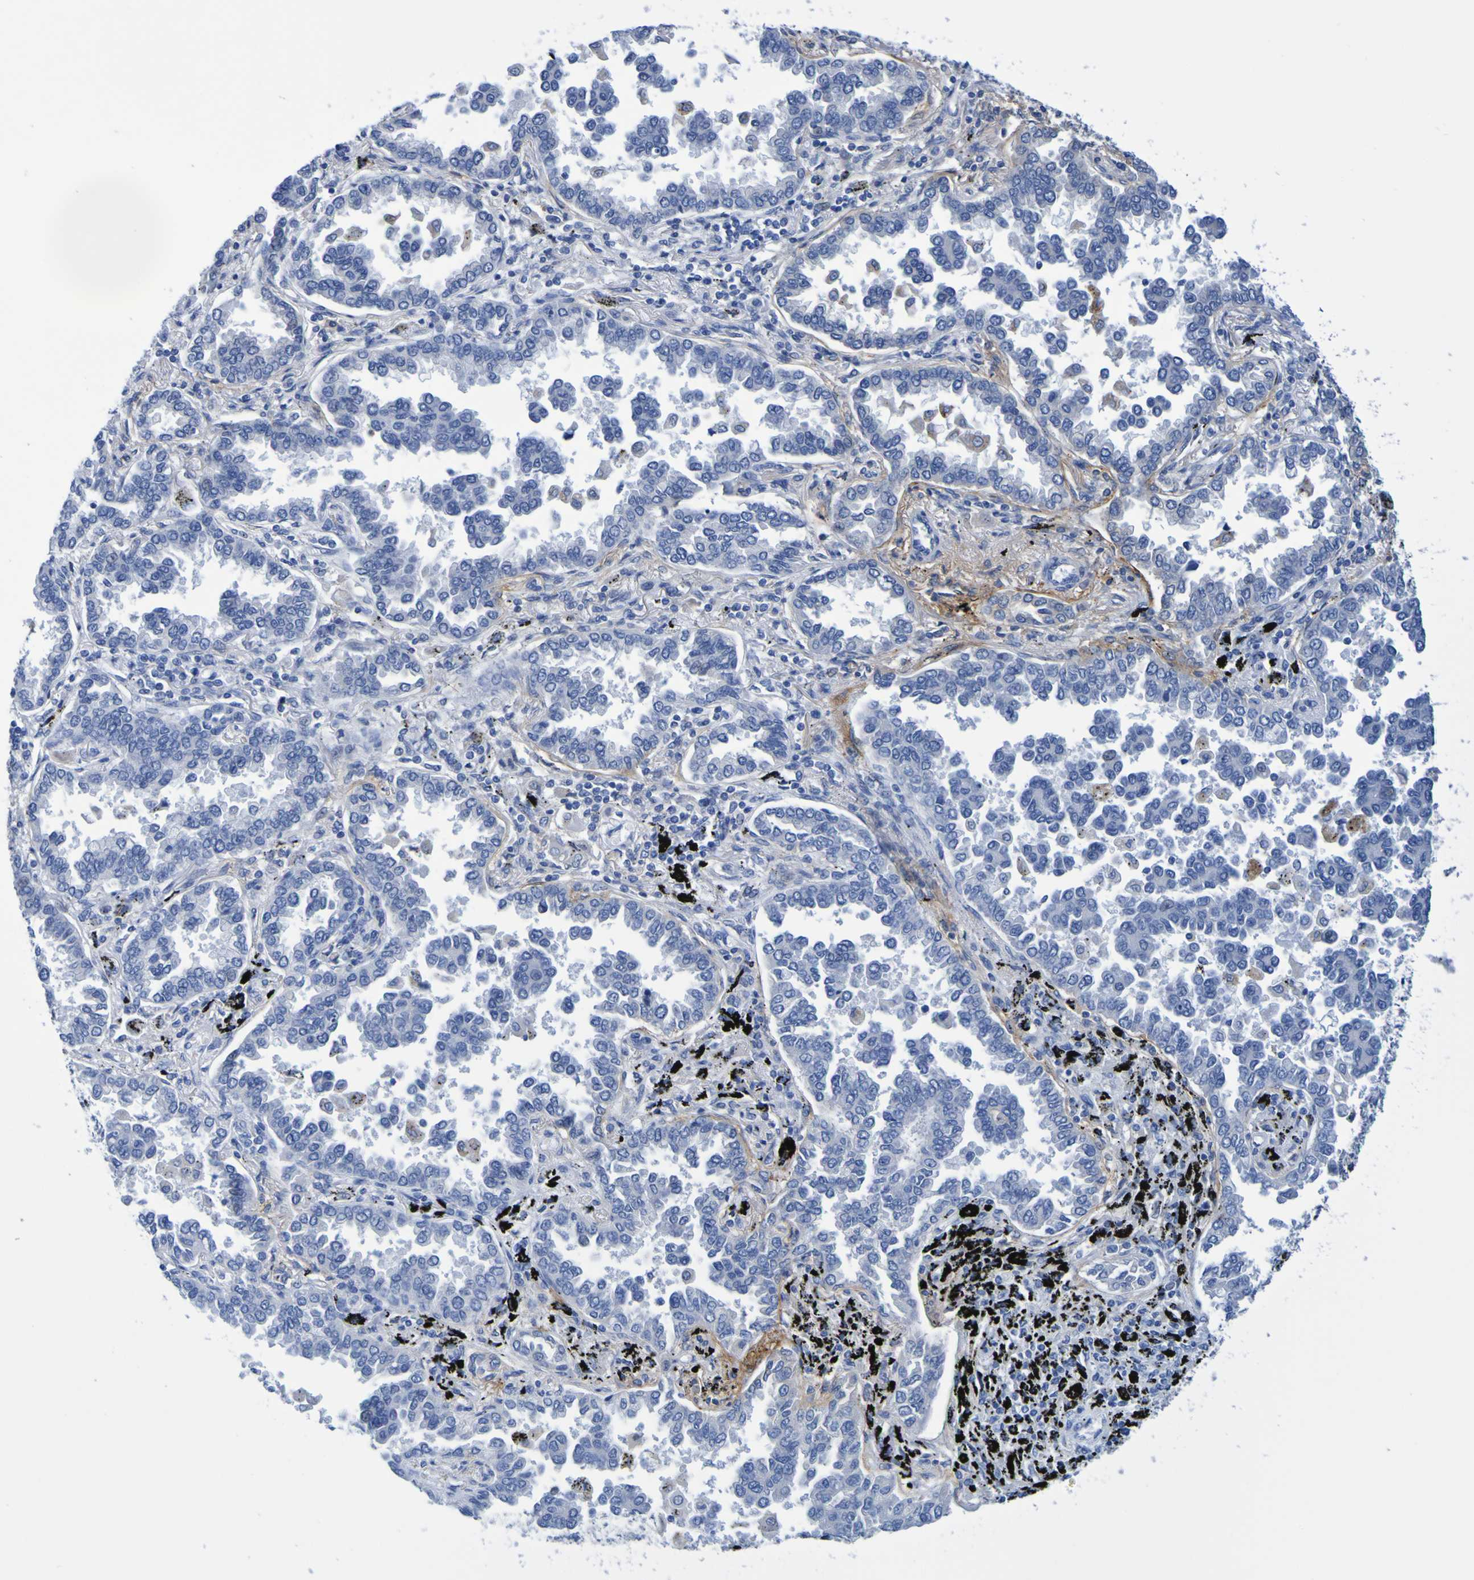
{"staining": {"intensity": "negative", "quantity": "none", "location": "none"}, "tissue": "lung cancer", "cell_type": "Tumor cells", "image_type": "cancer", "snomed": [{"axis": "morphology", "description": "Normal tissue, NOS"}, {"axis": "morphology", "description": "Adenocarcinoma, NOS"}, {"axis": "topography", "description": "Lung"}], "caption": "Tumor cells are negative for brown protein staining in lung cancer.", "gene": "DPEP1", "patient": {"sex": "male", "age": 59}}